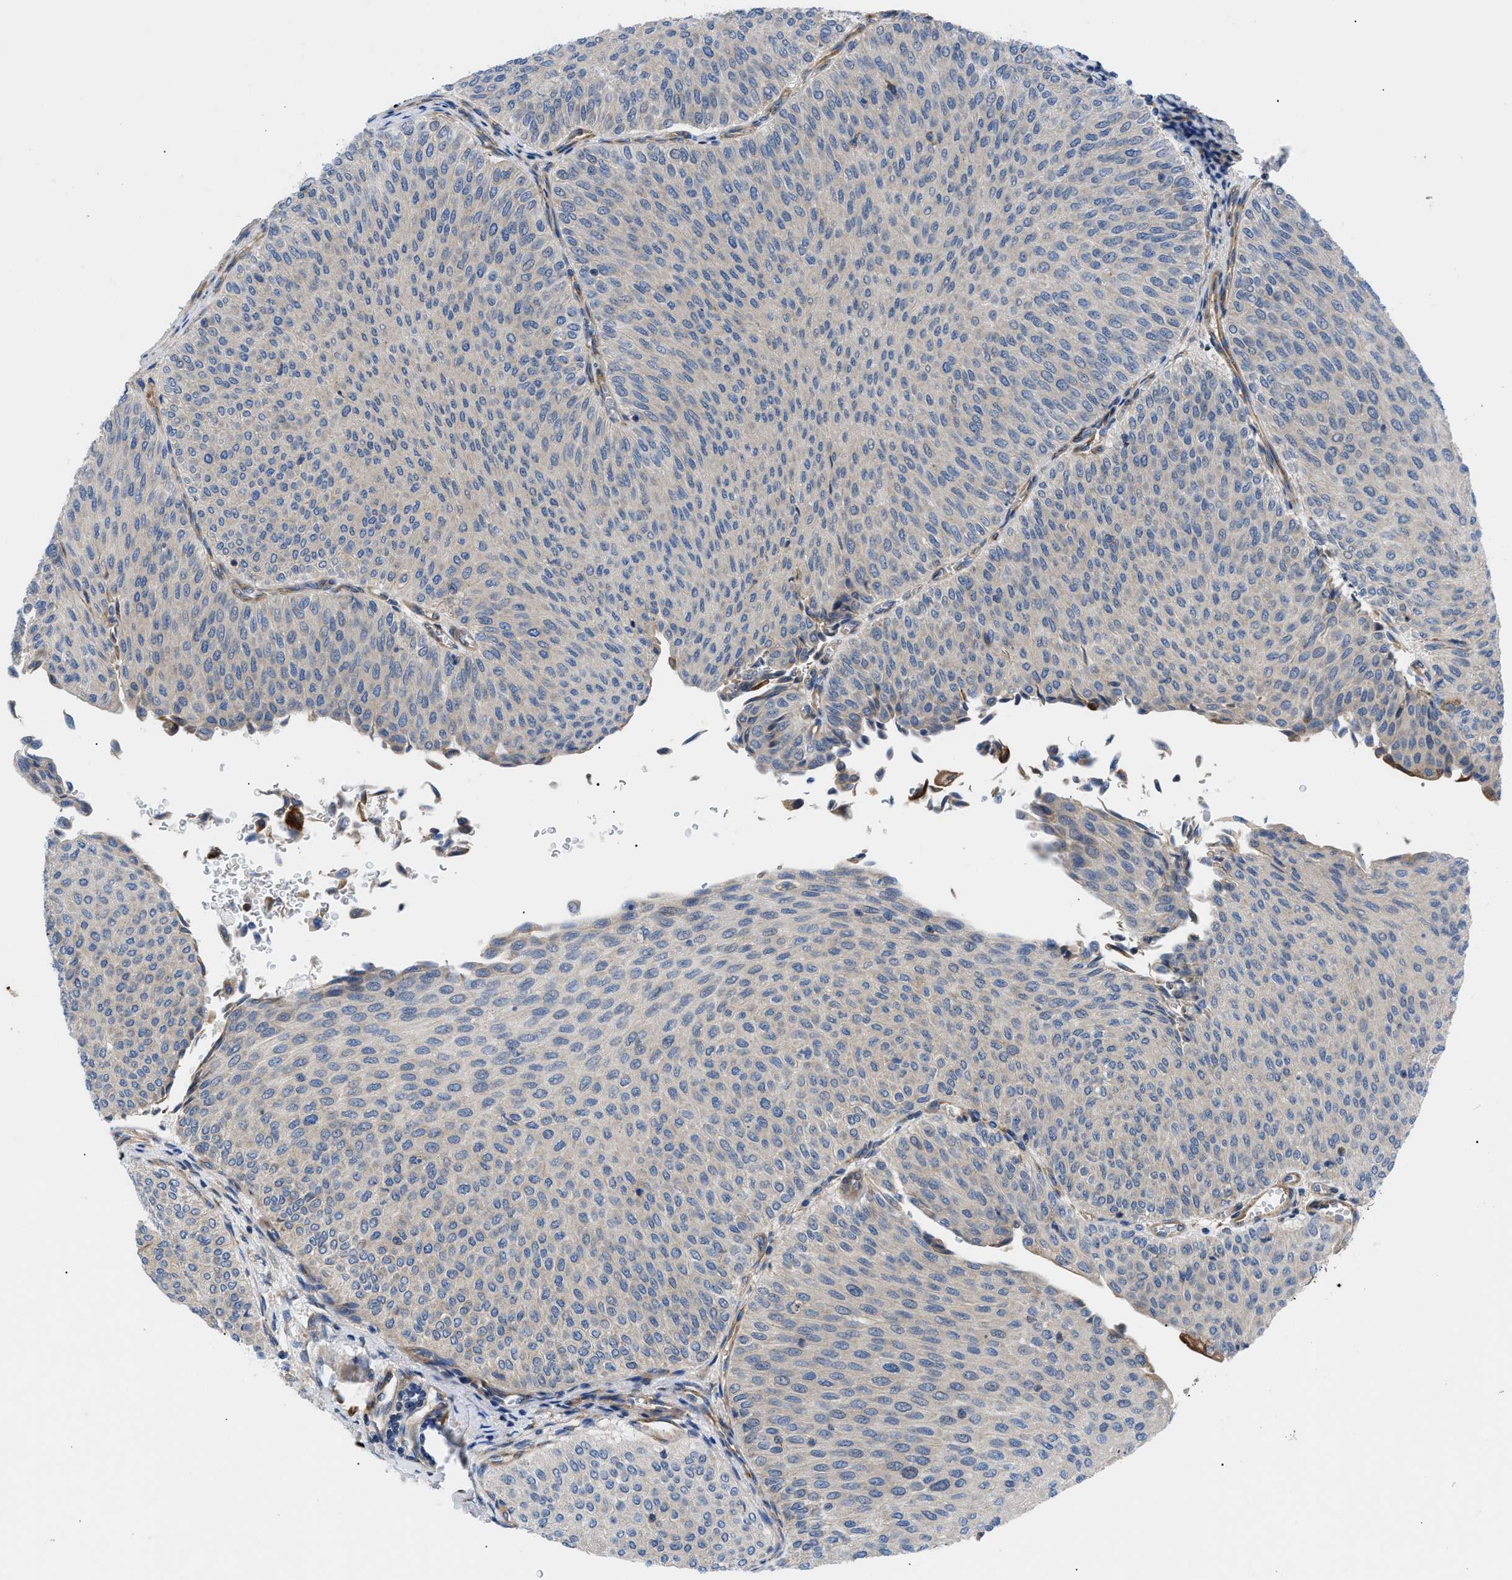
{"staining": {"intensity": "negative", "quantity": "none", "location": "none"}, "tissue": "urothelial cancer", "cell_type": "Tumor cells", "image_type": "cancer", "snomed": [{"axis": "morphology", "description": "Urothelial carcinoma, Low grade"}, {"axis": "topography", "description": "Urinary bladder"}], "caption": "Immunohistochemistry (IHC) of urothelial cancer demonstrates no positivity in tumor cells.", "gene": "HSPB8", "patient": {"sex": "male", "age": 78}}